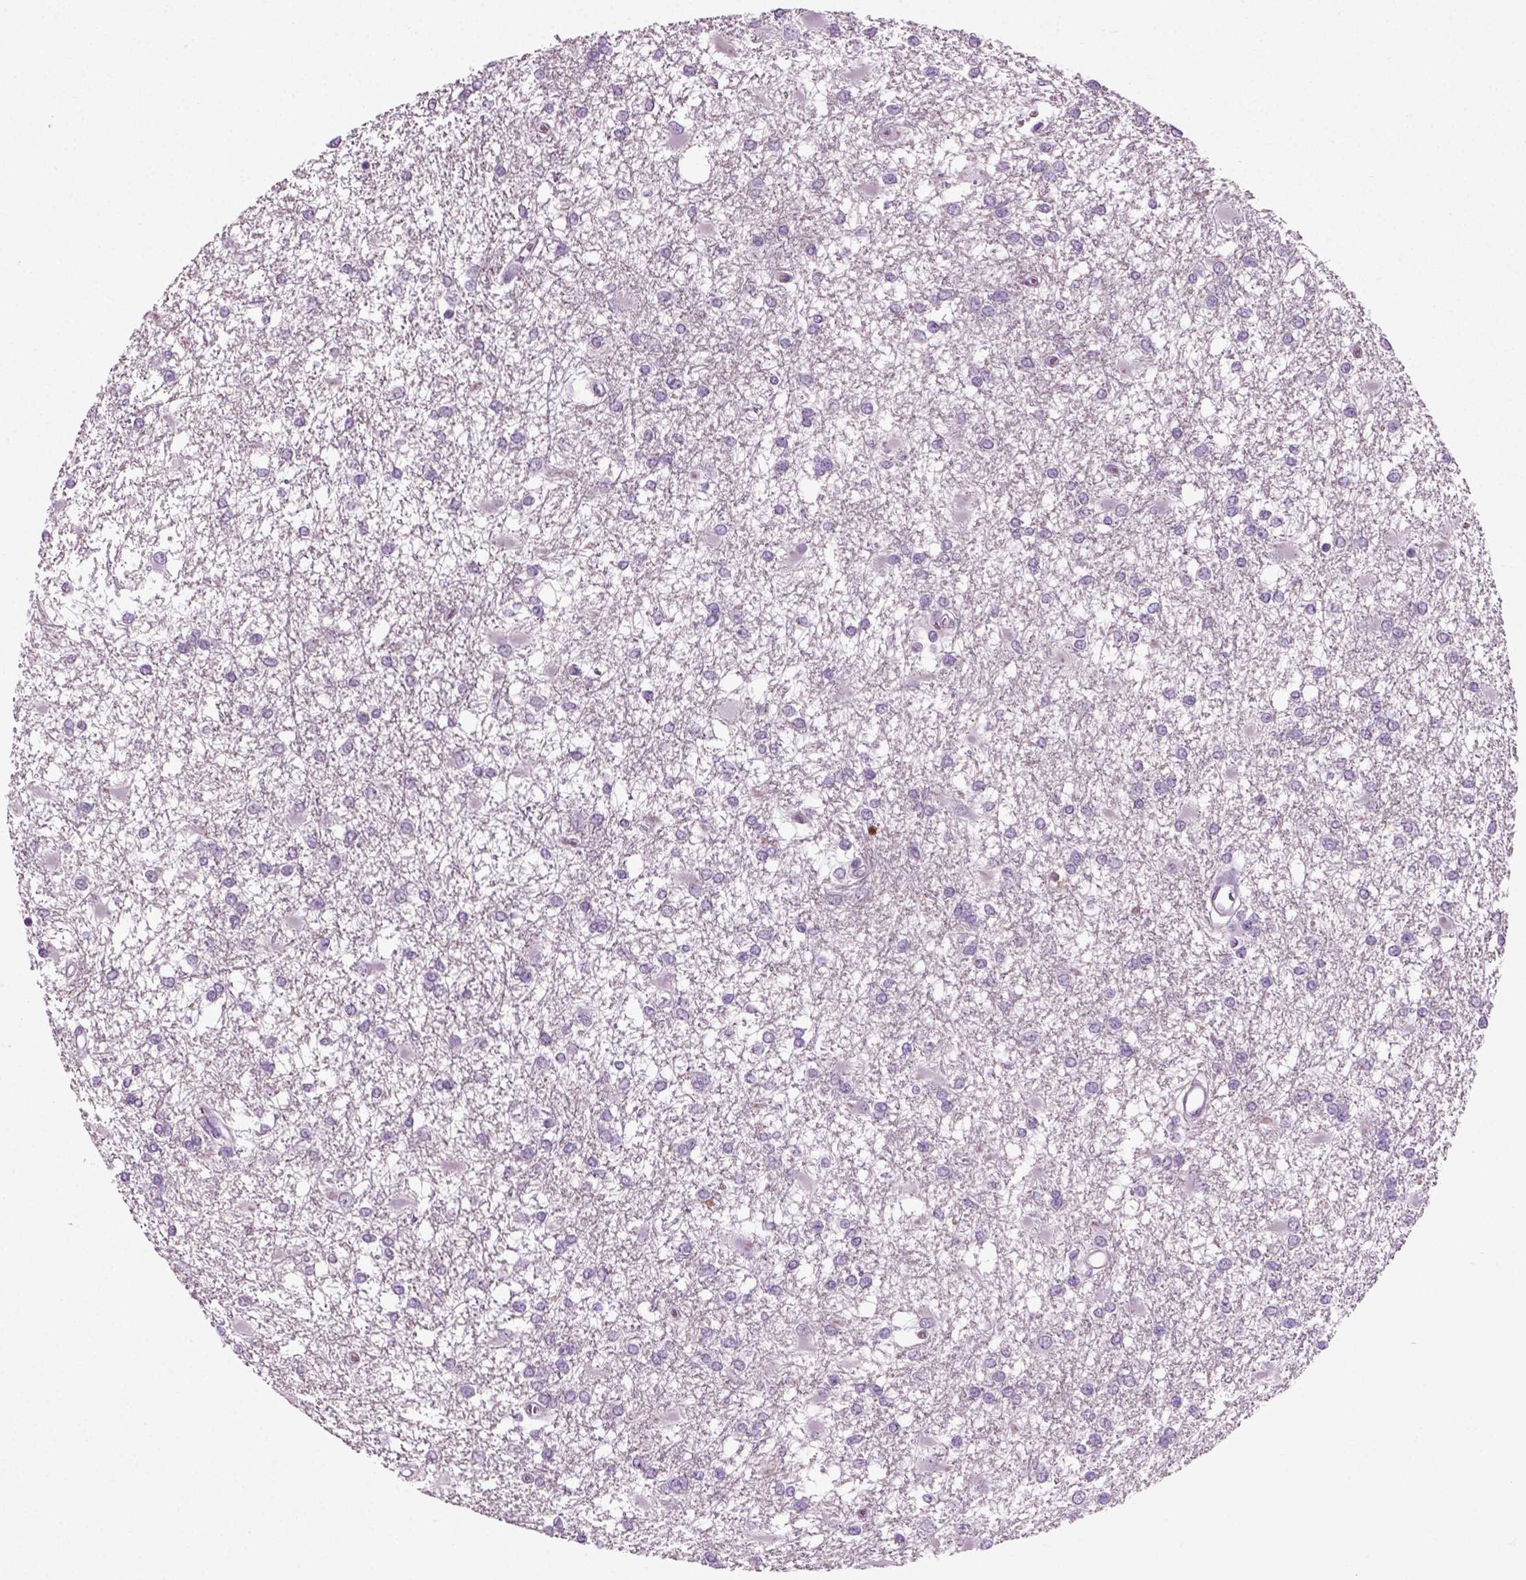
{"staining": {"intensity": "negative", "quantity": "none", "location": "none"}, "tissue": "glioma", "cell_type": "Tumor cells", "image_type": "cancer", "snomed": [{"axis": "morphology", "description": "Glioma, malignant, High grade"}, {"axis": "topography", "description": "Cerebral cortex"}], "caption": "IHC image of neoplastic tissue: glioma stained with DAB displays no significant protein positivity in tumor cells.", "gene": "ZC2HC1C", "patient": {"sex": "male", "age": 79}}